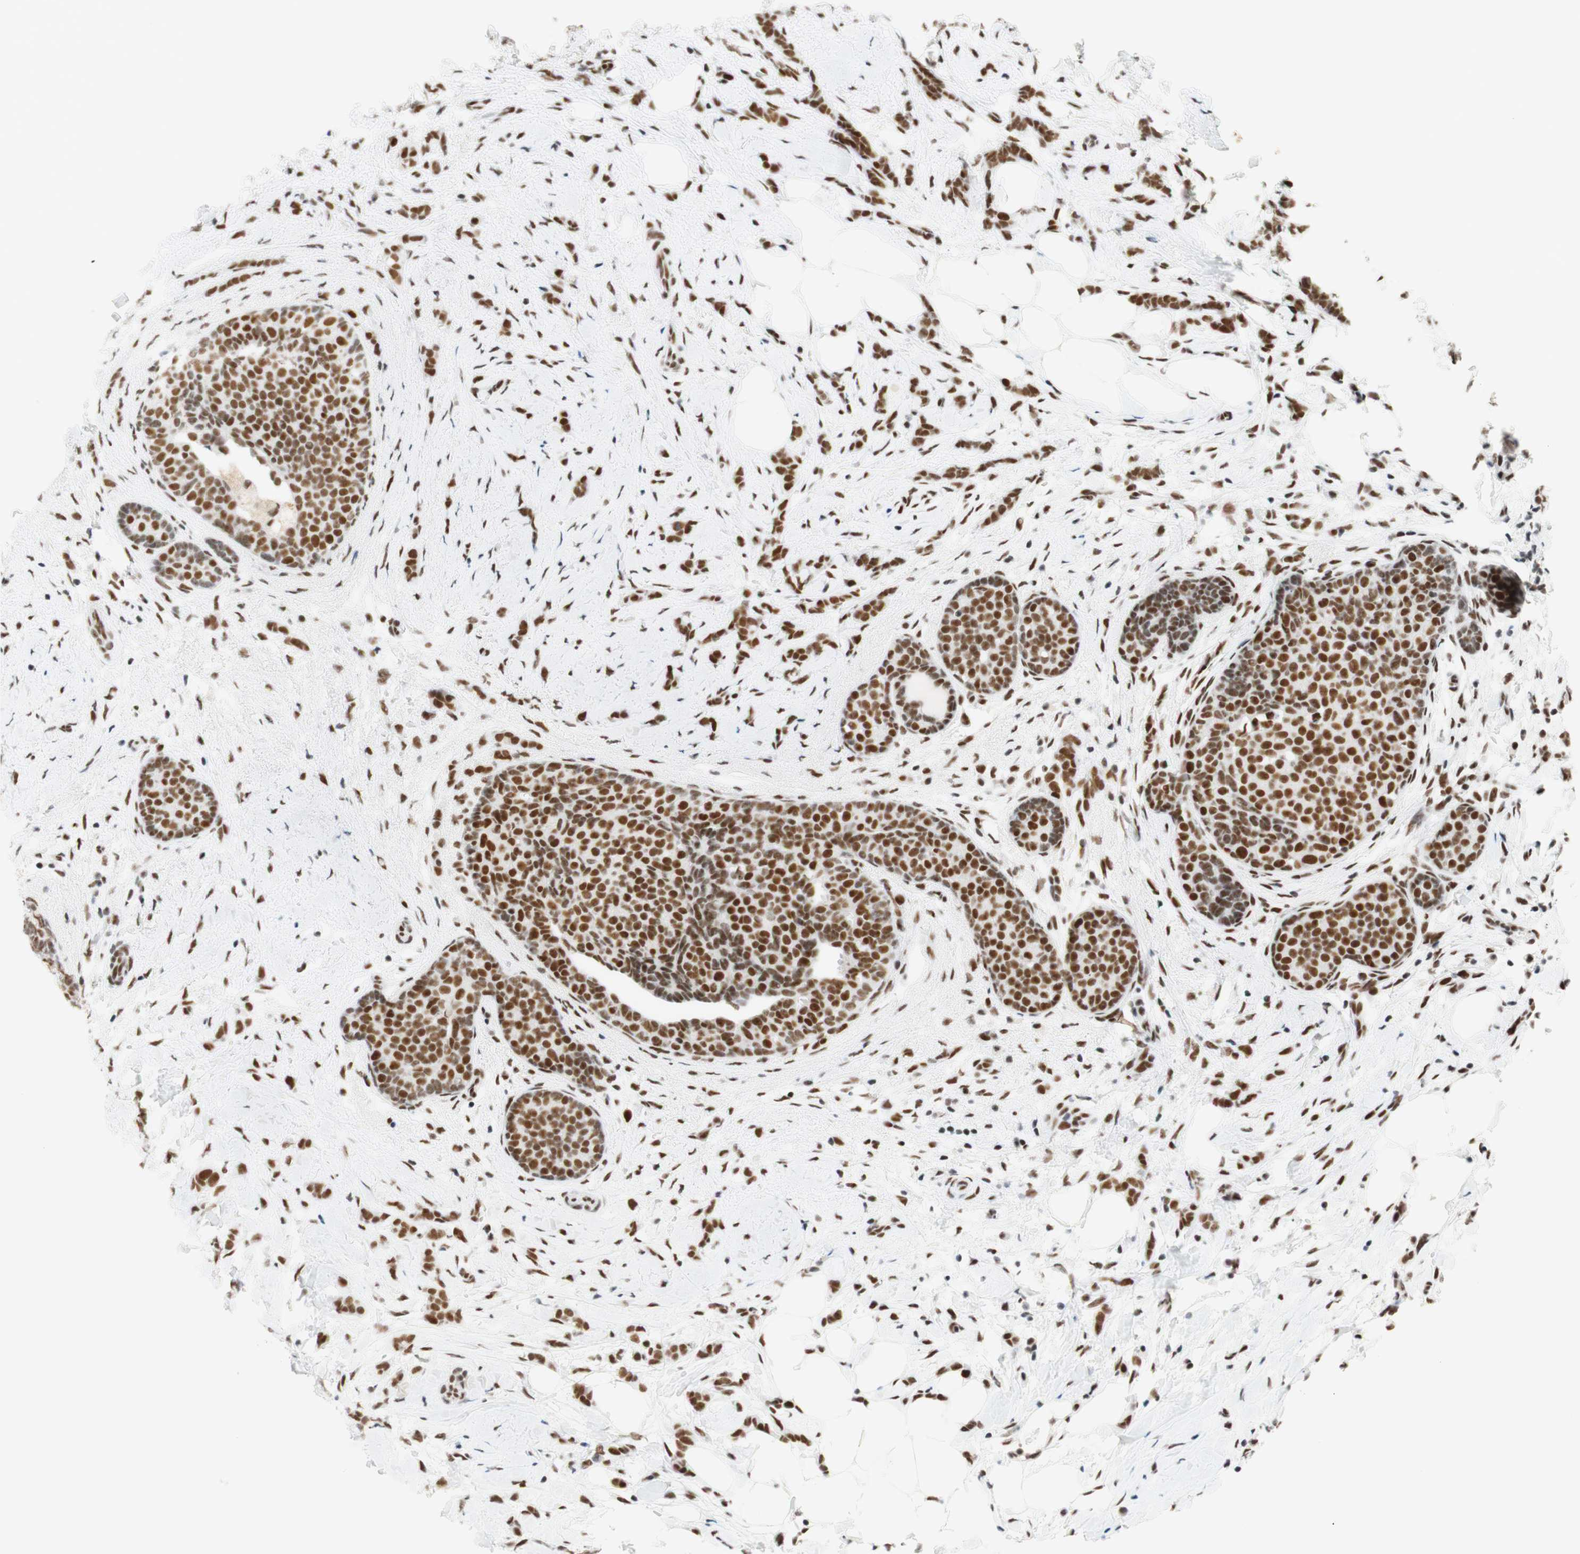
{"staining": {"intensity": "strong", "quantity": ">75%", "location": "nuclear"}, "tissue": "breast cancer", "cell_type": "Tumor cells", "image_type": "cancer", "snomed": [{"axis": "morphology", "description": "Lobular carcinoma, in situ"}, {"axis": "morphology", "description": "Lobular carcinoma"}, {"axis": "topography", "description": "Breast"}], "caption": "Protein staining of lobular carcinoma (breast) tissue displays strong nuclear staining in approximately >75% of tumor cells. (DAB (3,3'-diaminobenzidine) = brown stain, brightfield microscopy at high magnification).", "gene": "RNF20", "patient": {"sex": "female", "age": 41}}